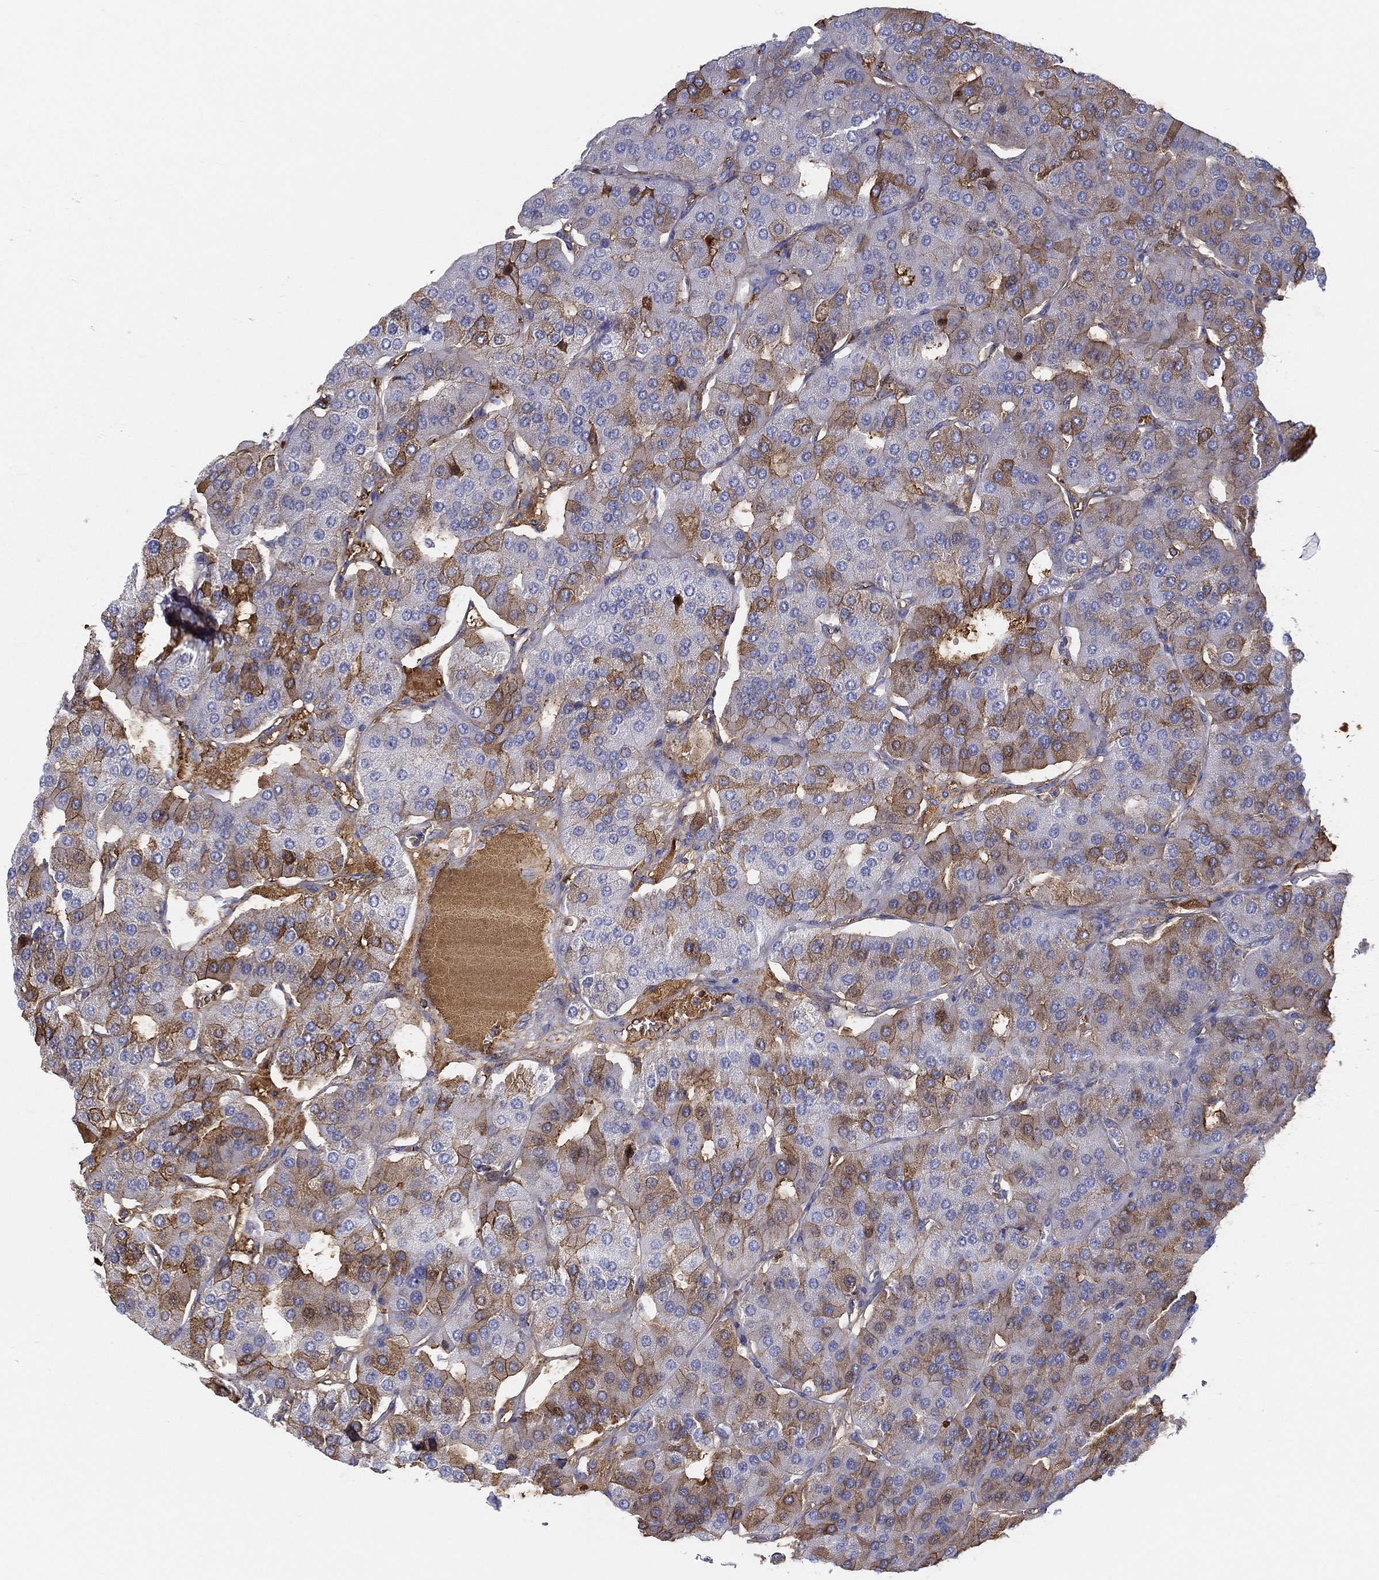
{"staining": {"intensity": "moderate", "quantity": "25%-75%", "location": "cytoplasmic/membranous"}, "tissue": "parathyroid gland", "cell_type": "Glandular cells", "image_type": "normal", "snomed": [{"axis": "morphology", "description": "Normal tissue, NOS"}, {"axis": "morphology", "description": "Adenoma, NOS"}, {"axis": "topography", "description": "Parathyroid gland"}], "caption": "Moderate cytoplasmic/membranous protein expression is present in approximately 25%-75% of glandular cells in parathyroid gland.", "gene": "IFNB1", "patient": {"sex": "female", "age": 86}}